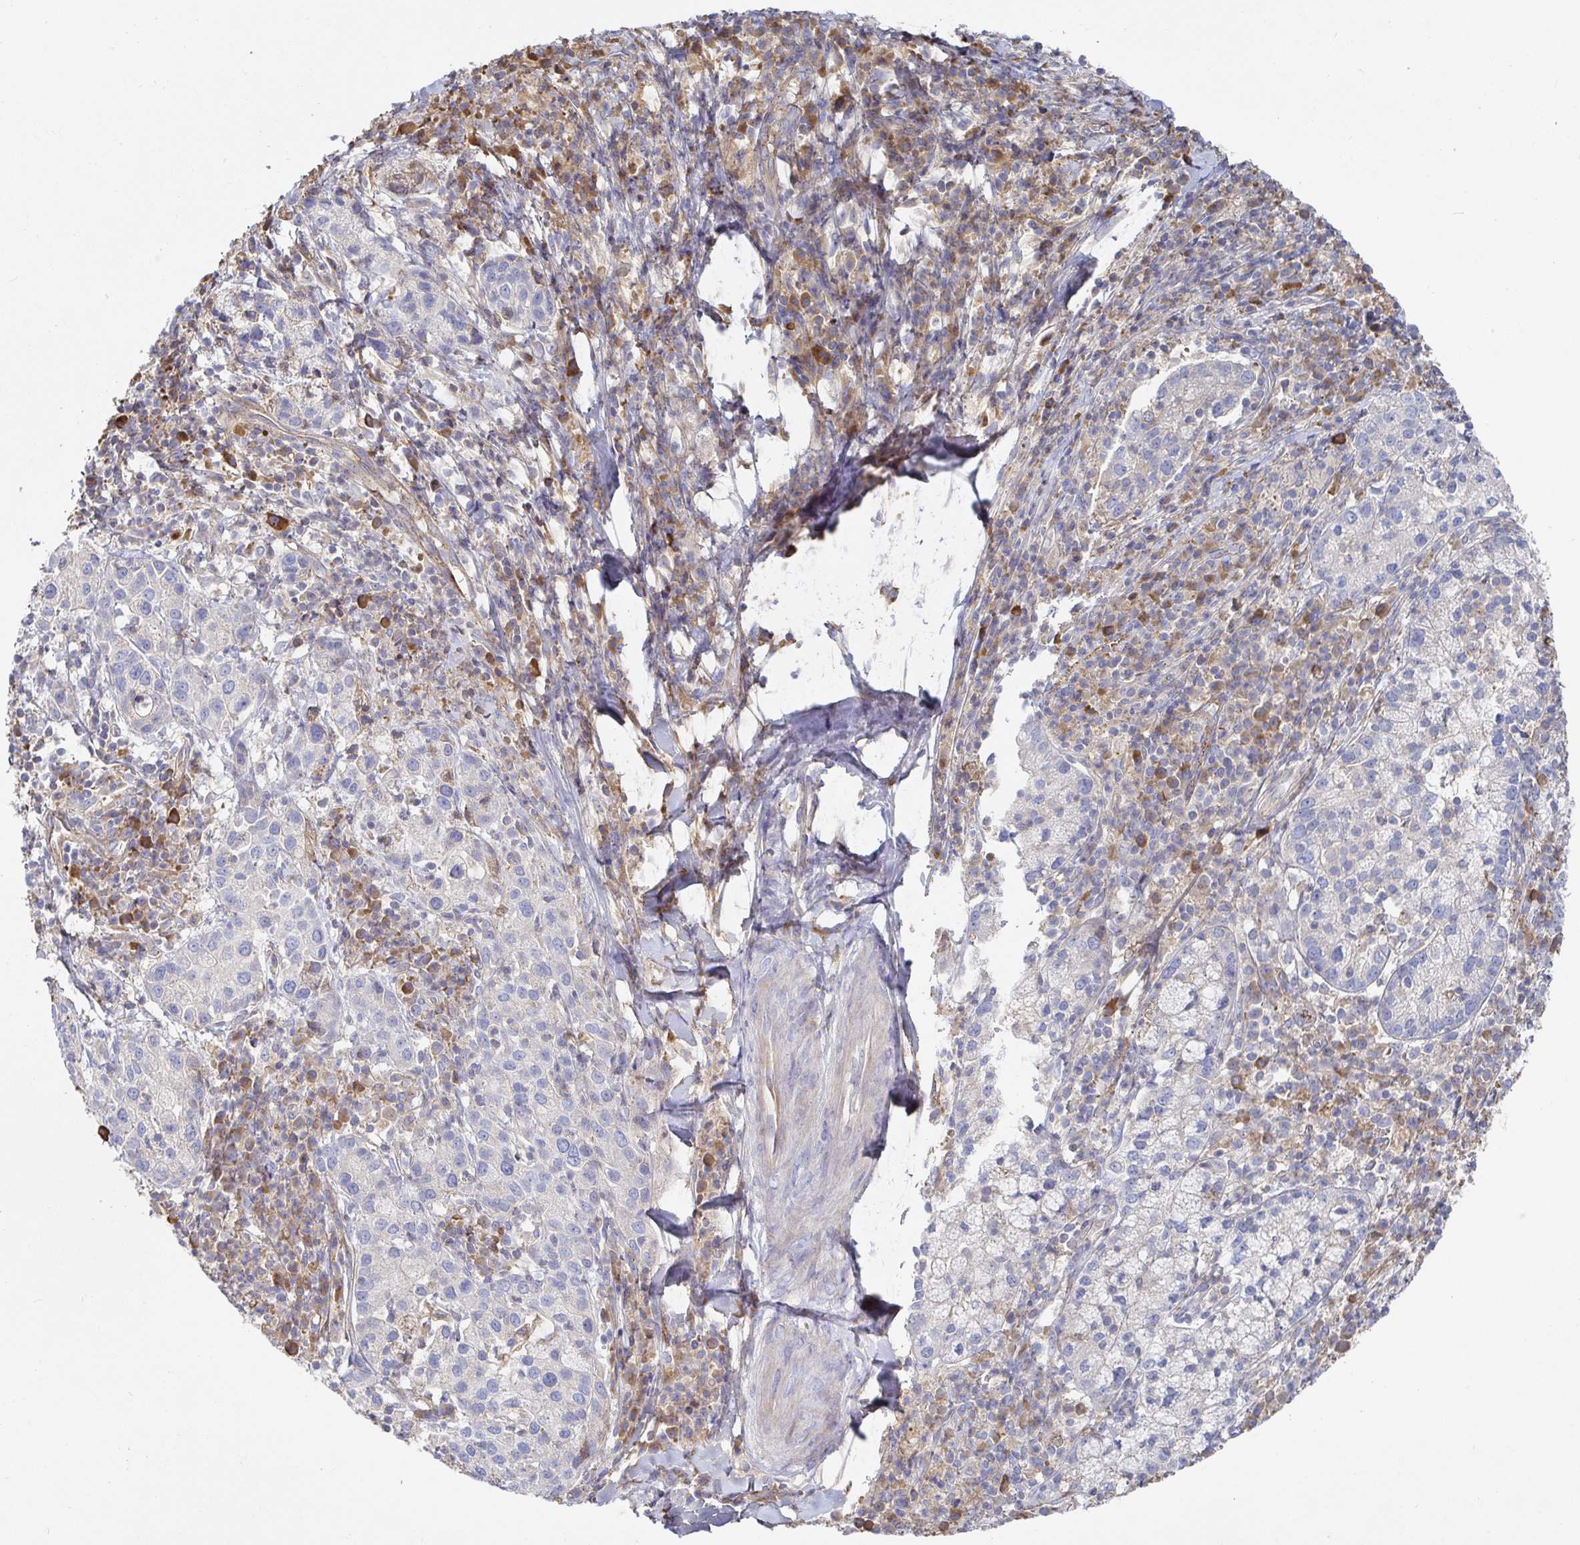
{"staining": {"intensity": "weak", "quantity": "<25%", "location": "cytoplasmic/membranous"}, "tissue": "cervical cancer", "cell_type": "Tumor cells", "image_type": "cancer", "snomed": [{"axis": "morphology", "description": "Normal tissue, NOS"}, {"axis": "morphology", "description": "Adenocarcinoma, NOS"}, {"axis": "topography", "description": "Cervix"}], "caption": "An image of human cervical adenocarcinoma is negative for staining in tumor cells.", "gene": "IRAK2", "patient": {"sex": "female", "age": 44}}